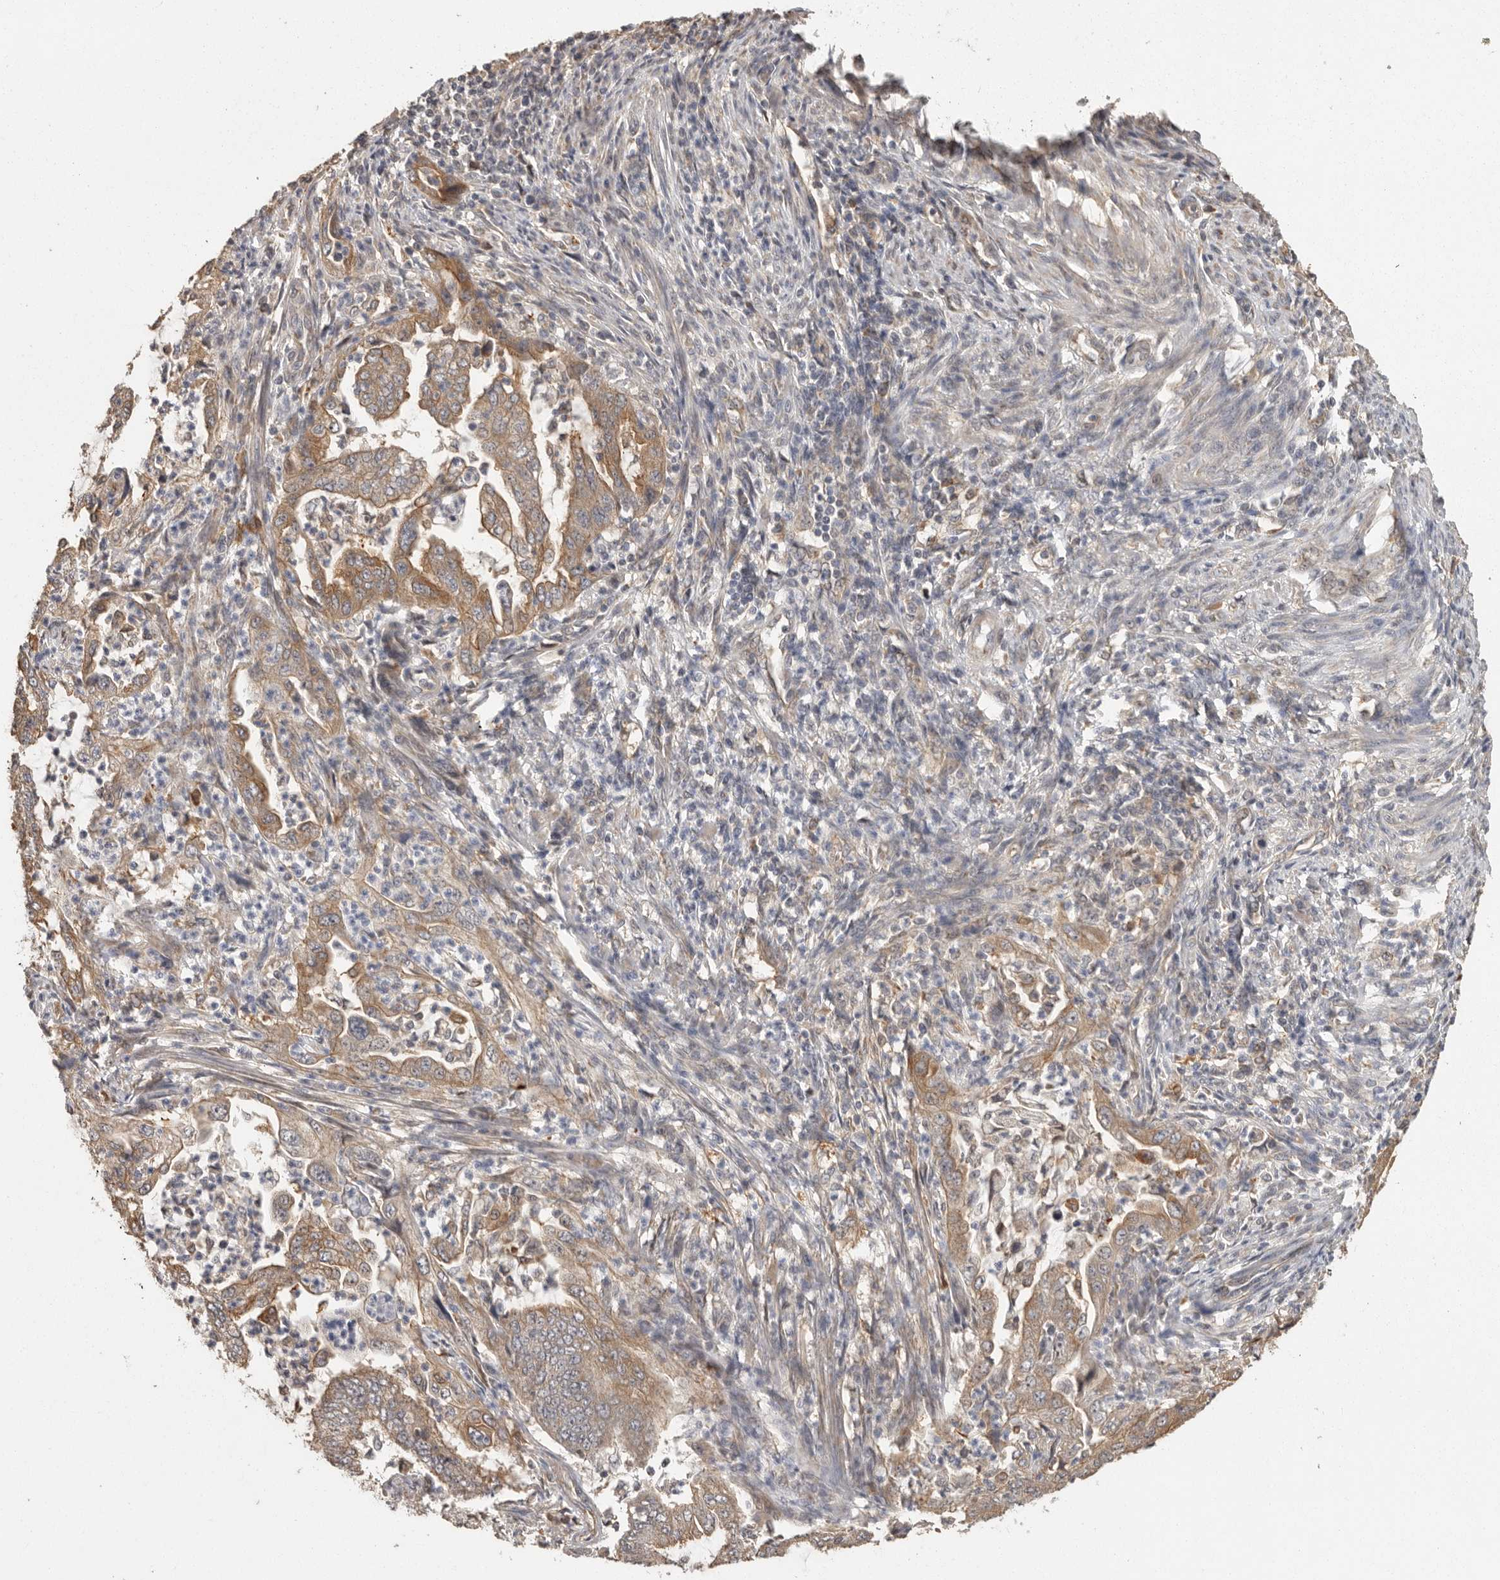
{"staining": {"intensity": "moderate", "quantity": "25%-75%", "location": "cytoplasmic/membranous"}, "tissue": "endometrial cancer", "cell_type": "Tumor cells", "image_type": "cancer", "snomed": [{"axis": "morphology", "description": "Adenocarcinoma, NOS"}, {"axis": "topography", "description": "Endometrium"}], "caption": "A medium amount of moderate cytoplasmic/membranous staining is identified in approximately 25%-75% of tumor cells in endometrial adenocarcinoma tissue. The staining is performed using DAB (3,3'-diaminobenzidine) brown chromogen to label protein expression. The nuclei are counter-stained blue using hematoxylin.", "gene": "BAIAP2", "patient": {"sex": "female", "age": 51}}